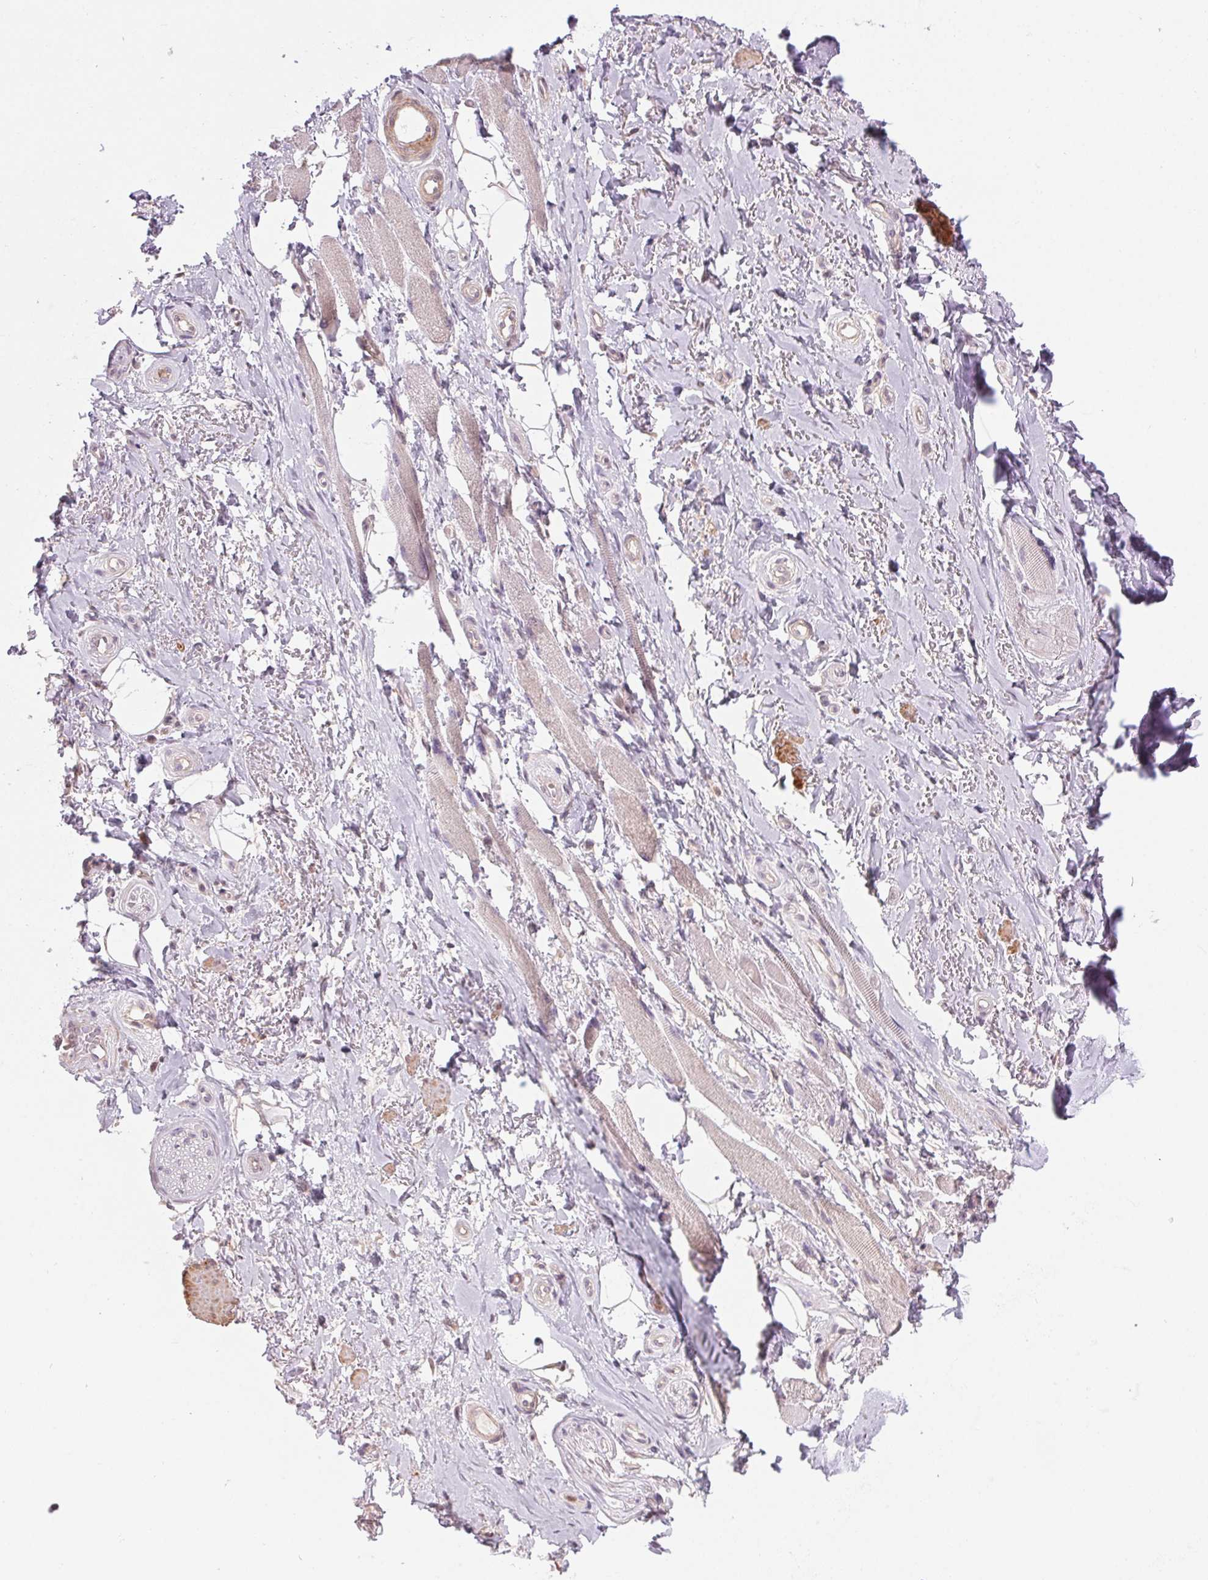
{"staining": {"intensity": "negative", "quantity": "none", "location": "none"}, "tissue": "adipose tissue", "cell_type": "Adipocytes", "image_type": "normal", "snomed": [{"axis": "morphology", "description": "Normal tissue, NOS"}, {"axis": "topography", "description": "Anal"}, {"axis": "topography", "description": "Peripheral nerve tissue"}], "caption": "Immunohistochemical staining of unremarkable adipose tissue displays no significant positivity in adipocytes.", "gene": "HHLA2", "patient": {"sex": "male", "age": 53}}